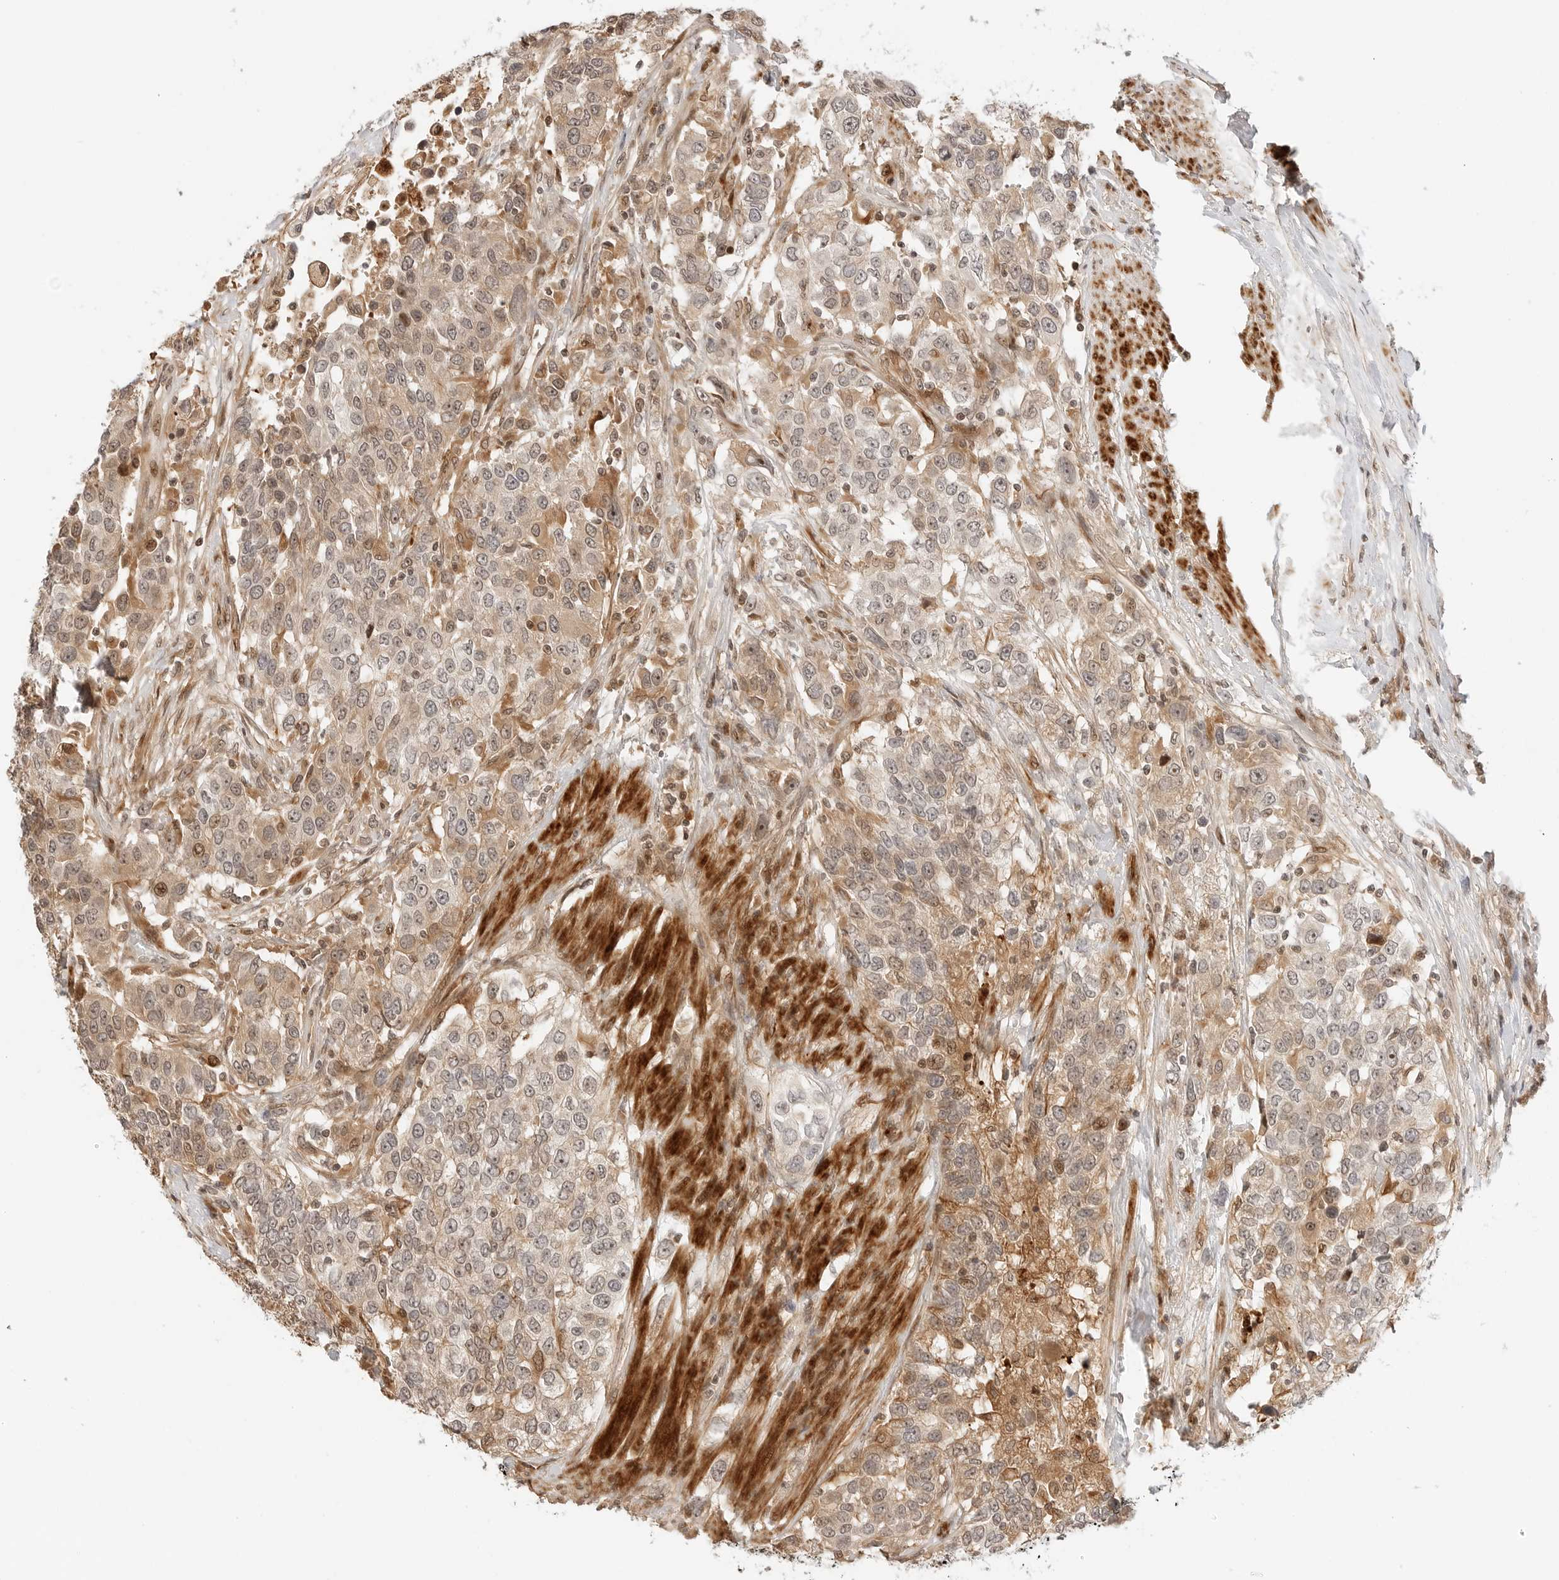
{"staining": {"intensity": "weak", "quantity": "25%-75%", "location": "cytoplasmic/membranous,nuclear"}, "tissue": "urothelial cancer", "cell_type": "Tumor cells", "image_type": "cancer", "snomed": [{"axis": "morphology", "description": "Urothelial carcinoma, High grade"}, {"axis": "topography", "description": "Urinary bladder"}], "caption": "Immunohistochemical staining of high-grade urothelial carcinoma shows weak cytoplasmic/membranous and nuclear protein staining in about 25%-75% of tumor cells.", "gene": "GEM", "patient": {"sex": "female", "age": 80}}